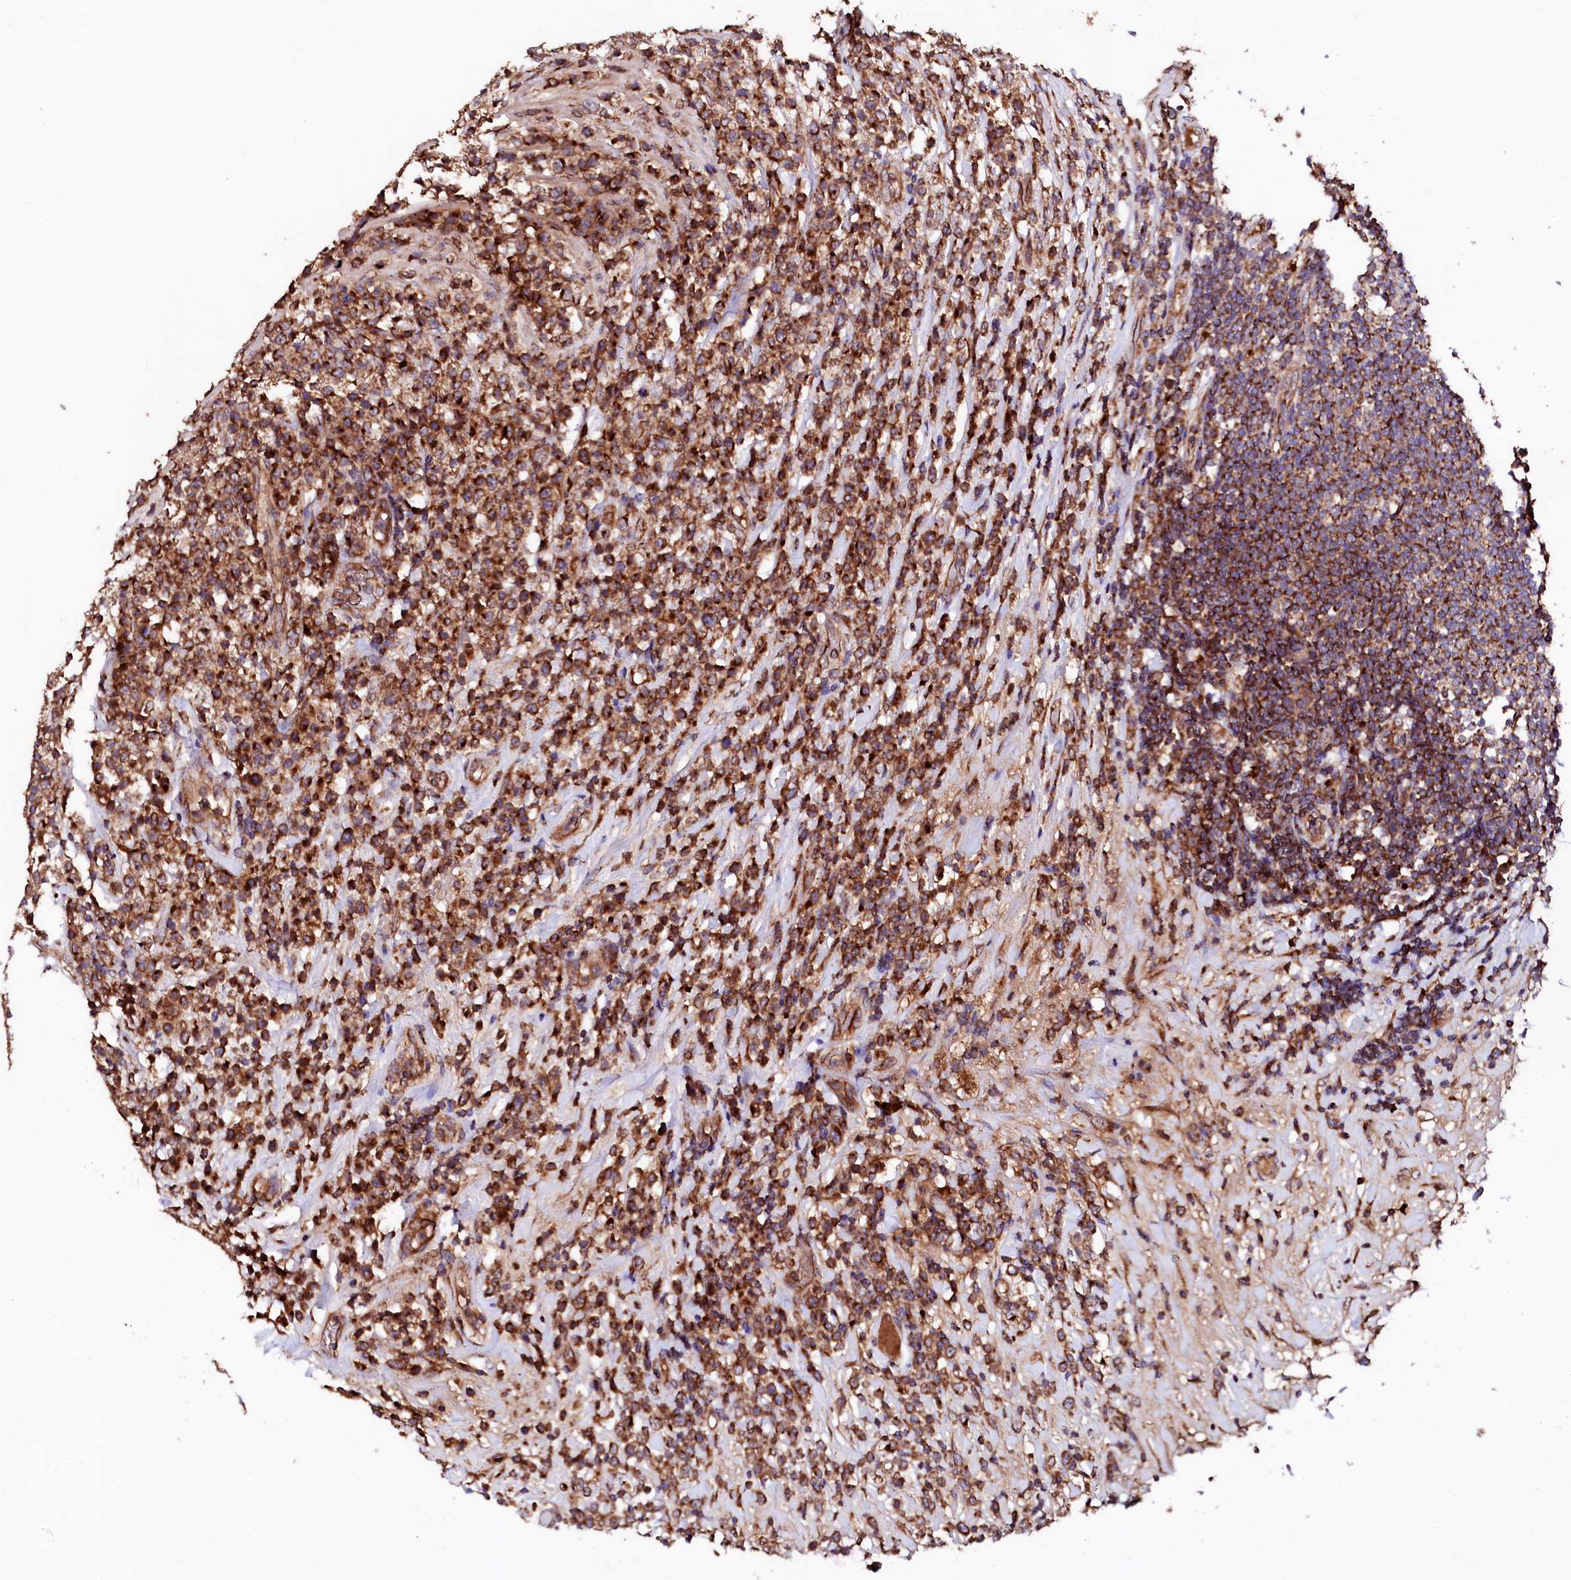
{"staining": {"intensity": "strong", "quantity": ">75%", "location": "cytoplasmic/membranous"}, "tissue": "lymphoma", "cell_type": "Tumor cells", "image_type": "cancer", "snomed": [{"axis": "morphology", "description": "Malignant lymphoma, non-Hodgkin's type, High grade"}, {"axis": "topography", "description": "Colon"}], "caption": "Malignant lymphoma, non-Hodgkin's type (high-grade) was stained to show a protein in brown. There is high levels of strong cytoplasmic/membranous expression in about >75% of tumor cells. (IHC, brightfield microscopy, high magnification).", "gene": "ST3GAL1", "patient": {"sex": "female", "age": 53}}